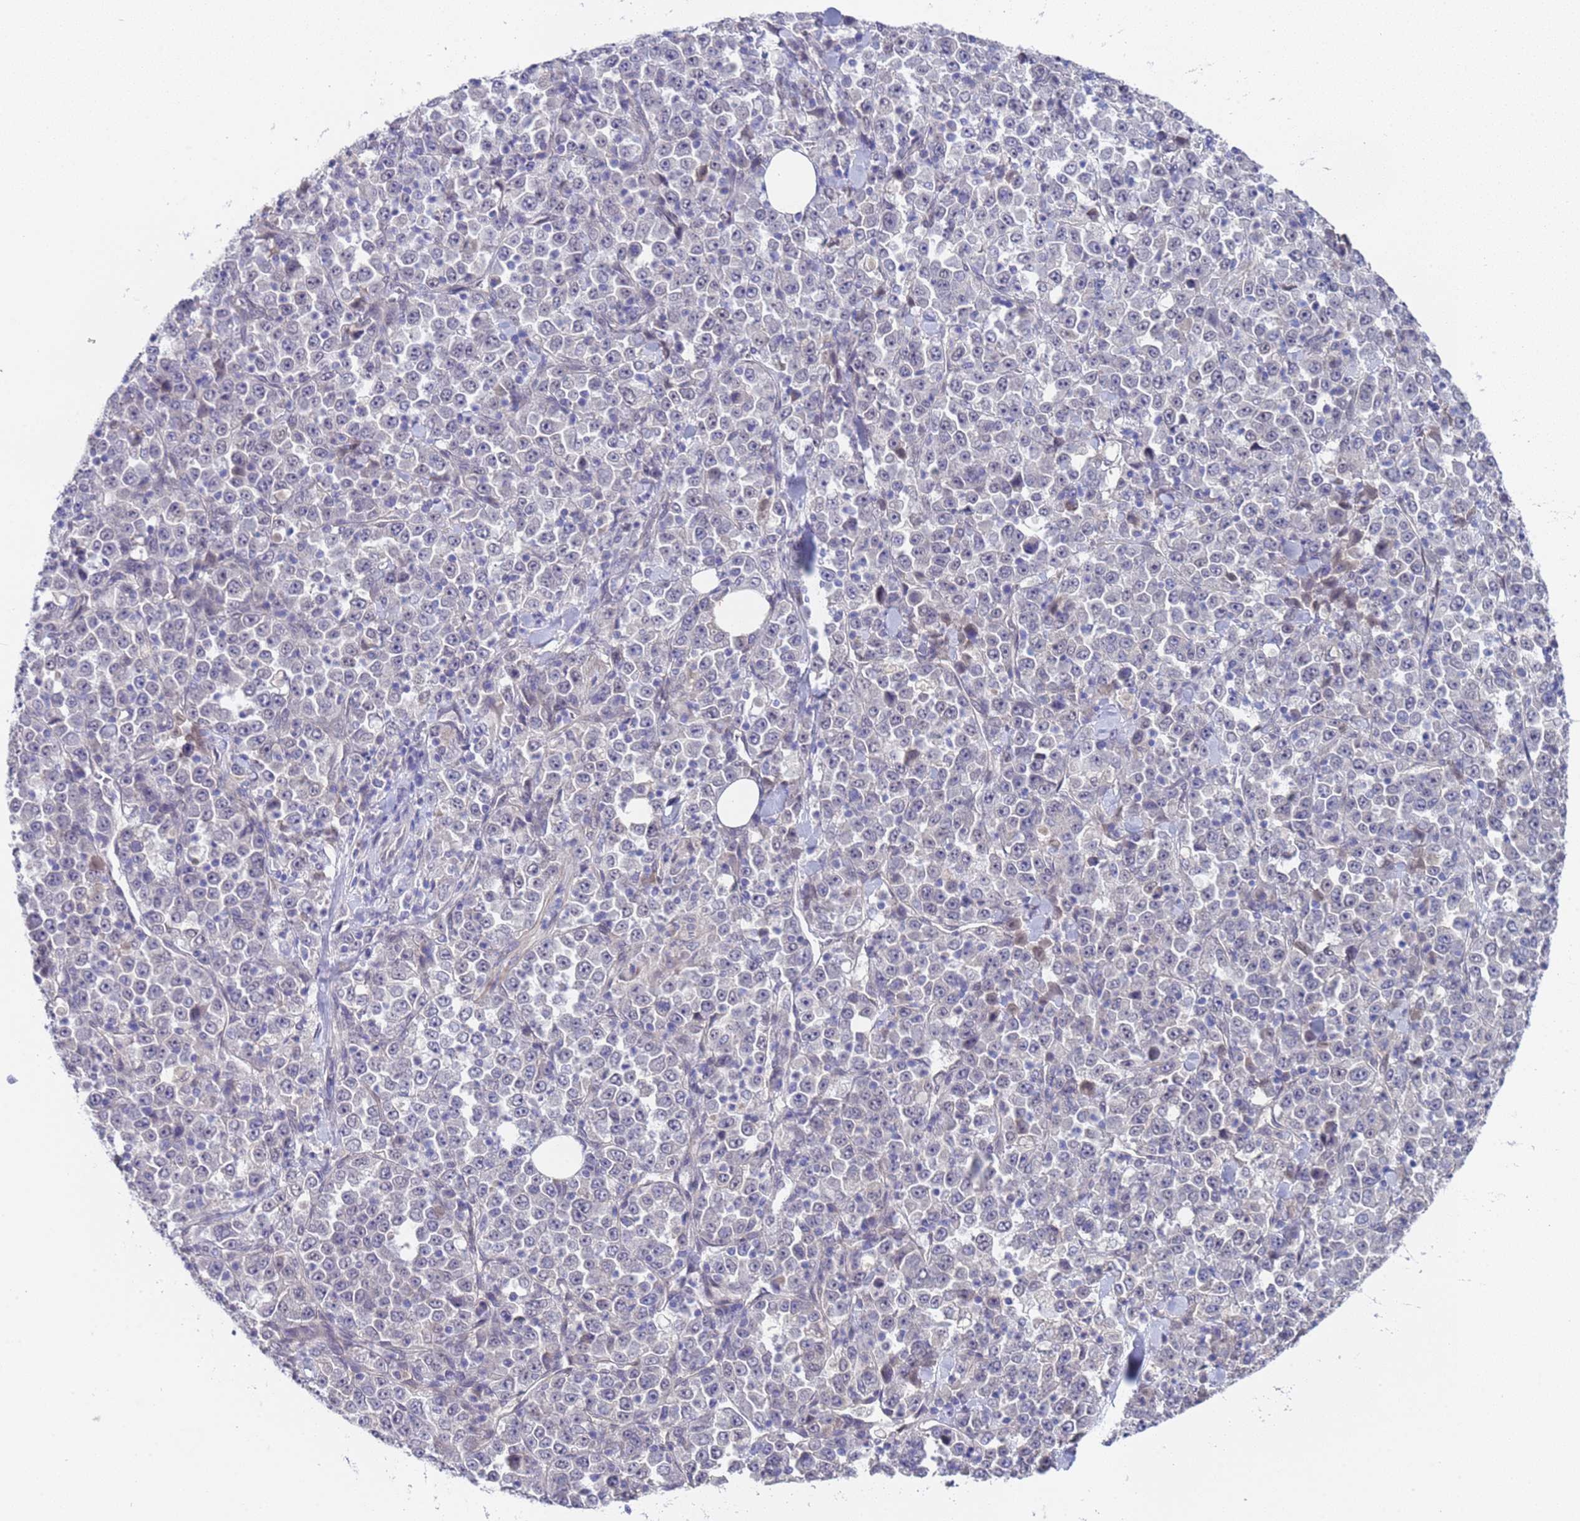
{"staining": {"intensity": "negative", "quantity": "none", "location": "none"}, "tissue": "stomach cancer", "cell_type": "Tumor cells", "image_type": "cancer", "snomed": [{"axis": "morphology", "description": "Normal tissue, NOS"}, {"axis": "morphology", "description": "Adenocarcinoma, NOS"}, {"axis": "topography", "description": "Stomach, upper"}, {"axis": "topography", "description": "Stomach"}], "caption": "Immunohistochemistry (IHC) micrograph of neoplastic tissue: human stomach cancer stained with DAB reveals no significant protein expression in tumor cells.", "gene": "TRMT10A", "patient": {"sex": "male", "age": 59}}